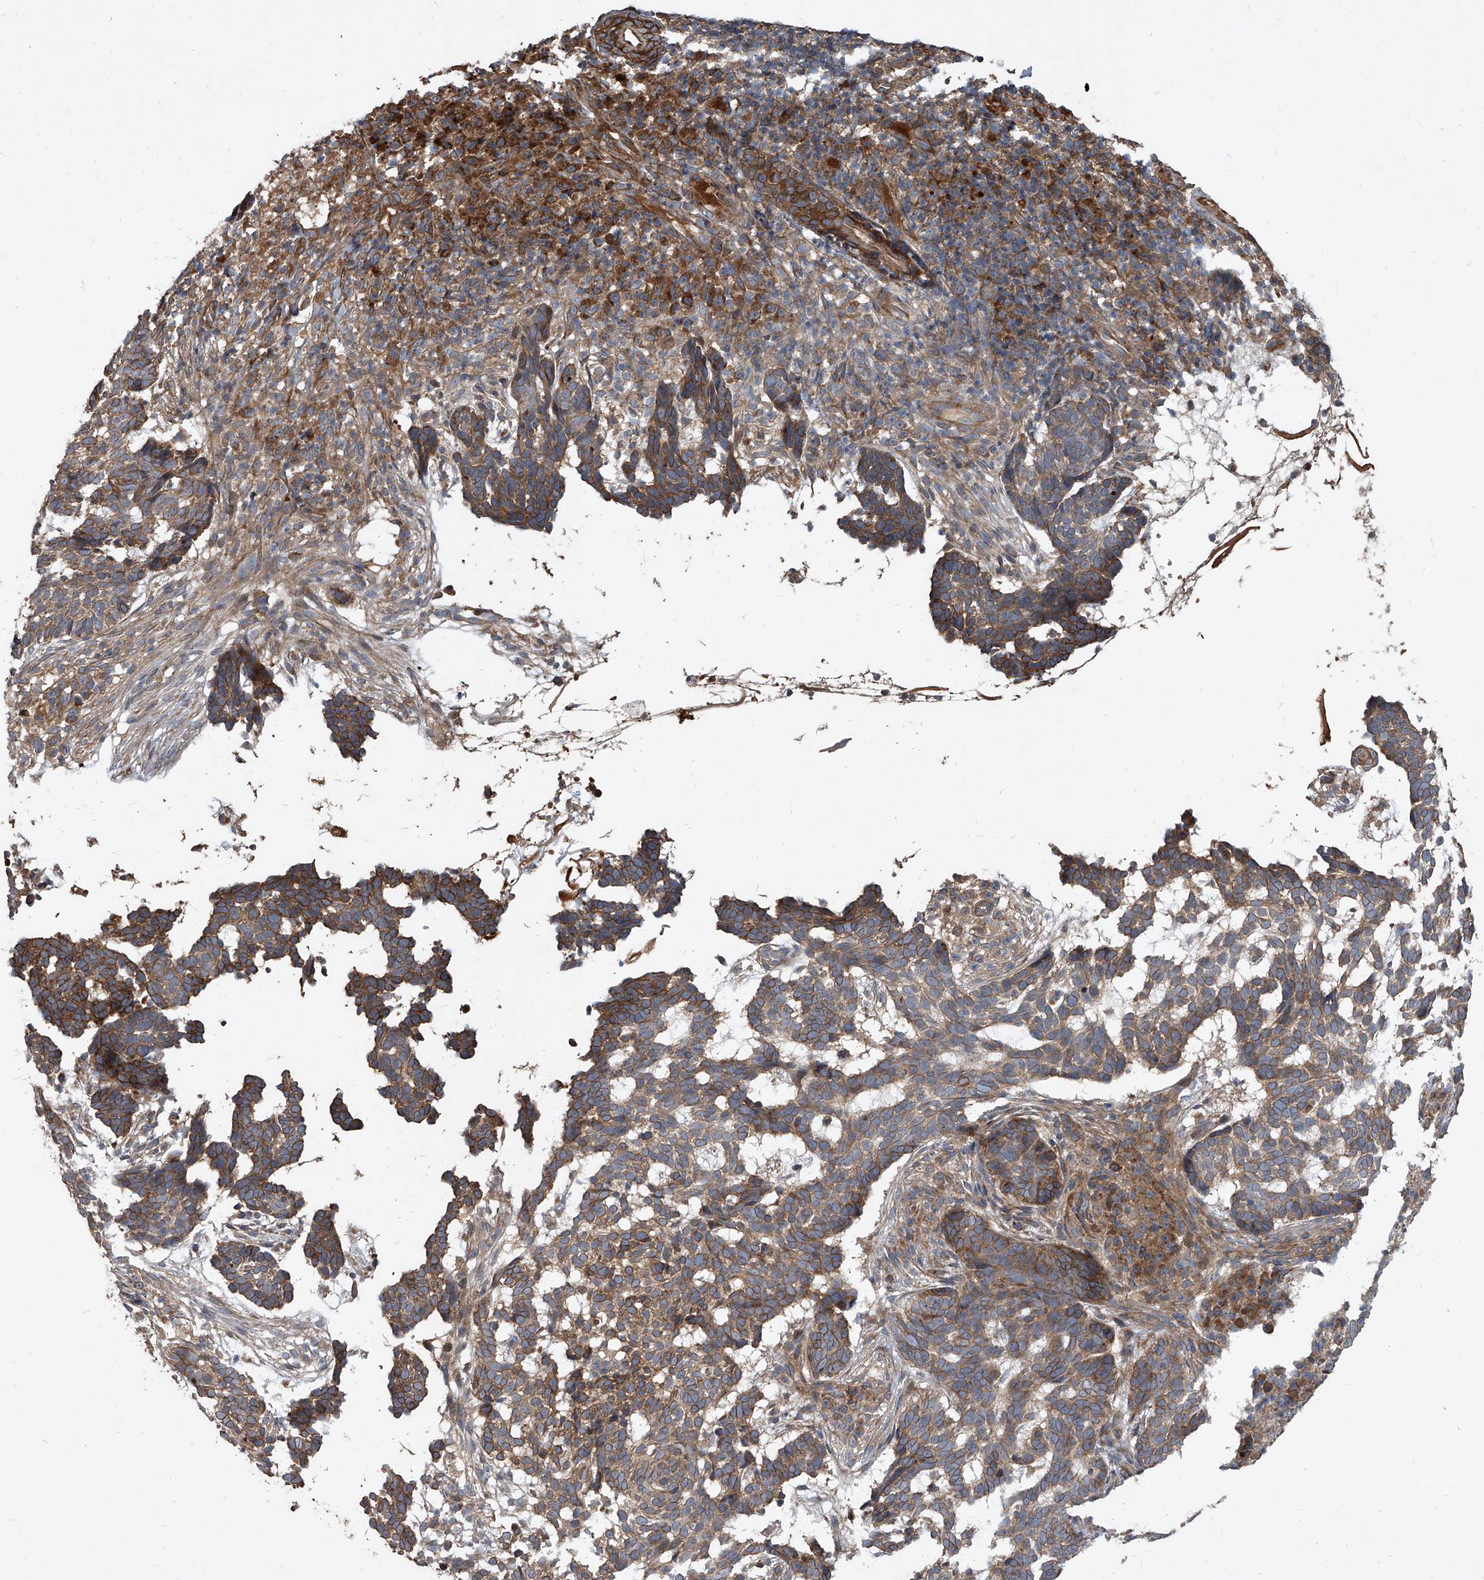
{"staining": {"intensity": "moderate", "quantity": ">75%", "location": "cytoplasmic/membranous"}, "tissue": "skin cancer", "cell_type": "Tumor cells", "image_type": "cancer", "snomed": [{"axis": "morphology", "description": "Basal cell carcinoma"}, {"axis": "topography", "description": "Skin"}], "caption": "Immunohistochemical staining of skin basal cell carcinoma demonstrates medium levels of moderate cytoplasmic/membranous positivity in about >75% of tumor cells.", "gene": "EVA1C", "patient": {"sex": "male", "age": 85}}